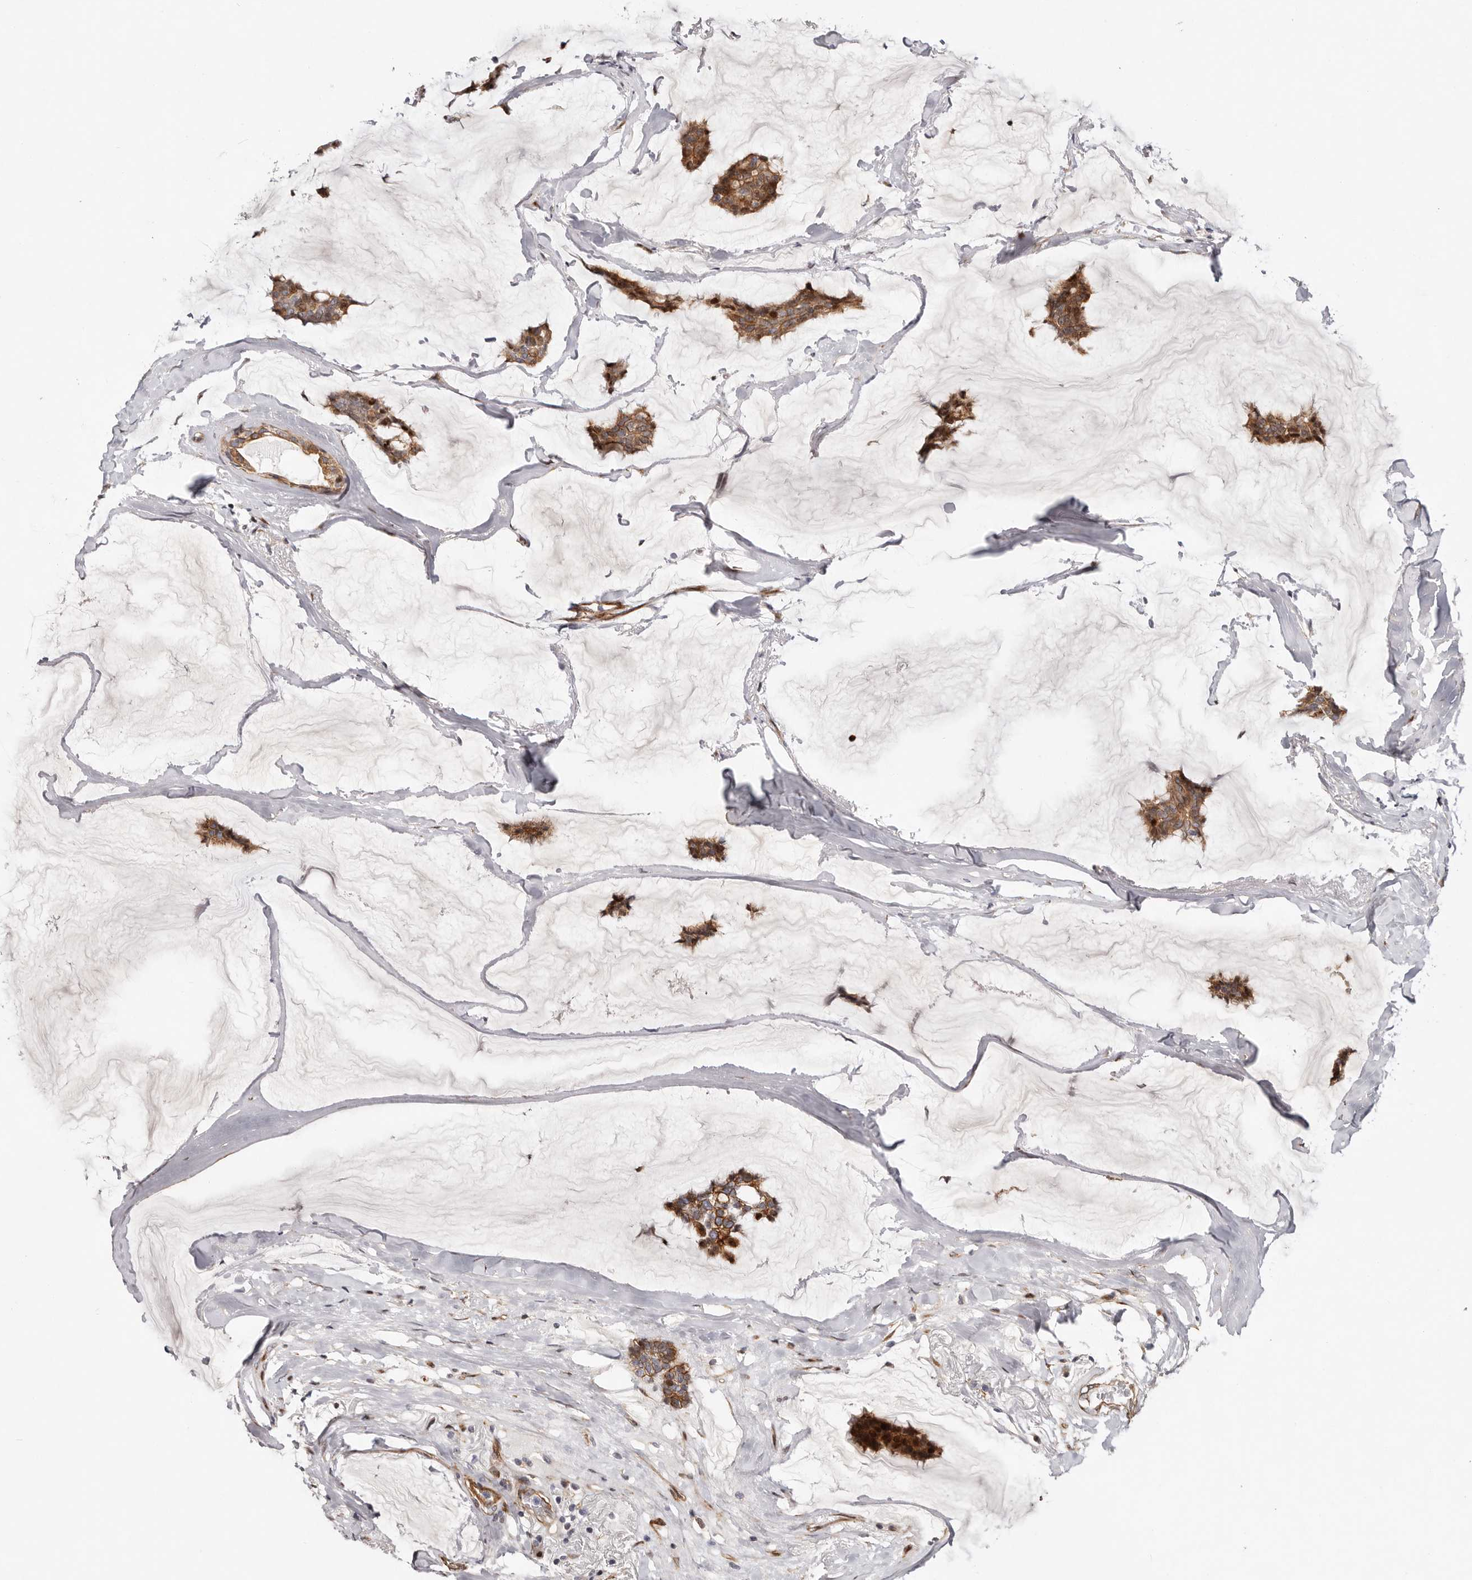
{"staining": {"intensity": "strong", "quantity": ">75%", "location": "cytoplasmic/membranous,nuclear"}, "tissue": "breast cancer", "cell_type": "Tumor cells", "image_type": "cancer", "snomed": [{"axis": "morphology", "description": "Duct carcinoma"}, {"axis": "topography", "description": "Breast"}], "caption": "Immunohistochemical staining of human intraductal carcinoma (breast) exhibits strong cytoplasmic/membranous and nuclear protein expression in about >75% of tumor cells. The staining is performed using DAB (3,3'-diaminobenzidine) brown chromogen to label protein expression. The nuclei are counter-stained blue using hematoxylin.", "gene": "EPHX3", "patient": {"sex": "female", "age": 93}}